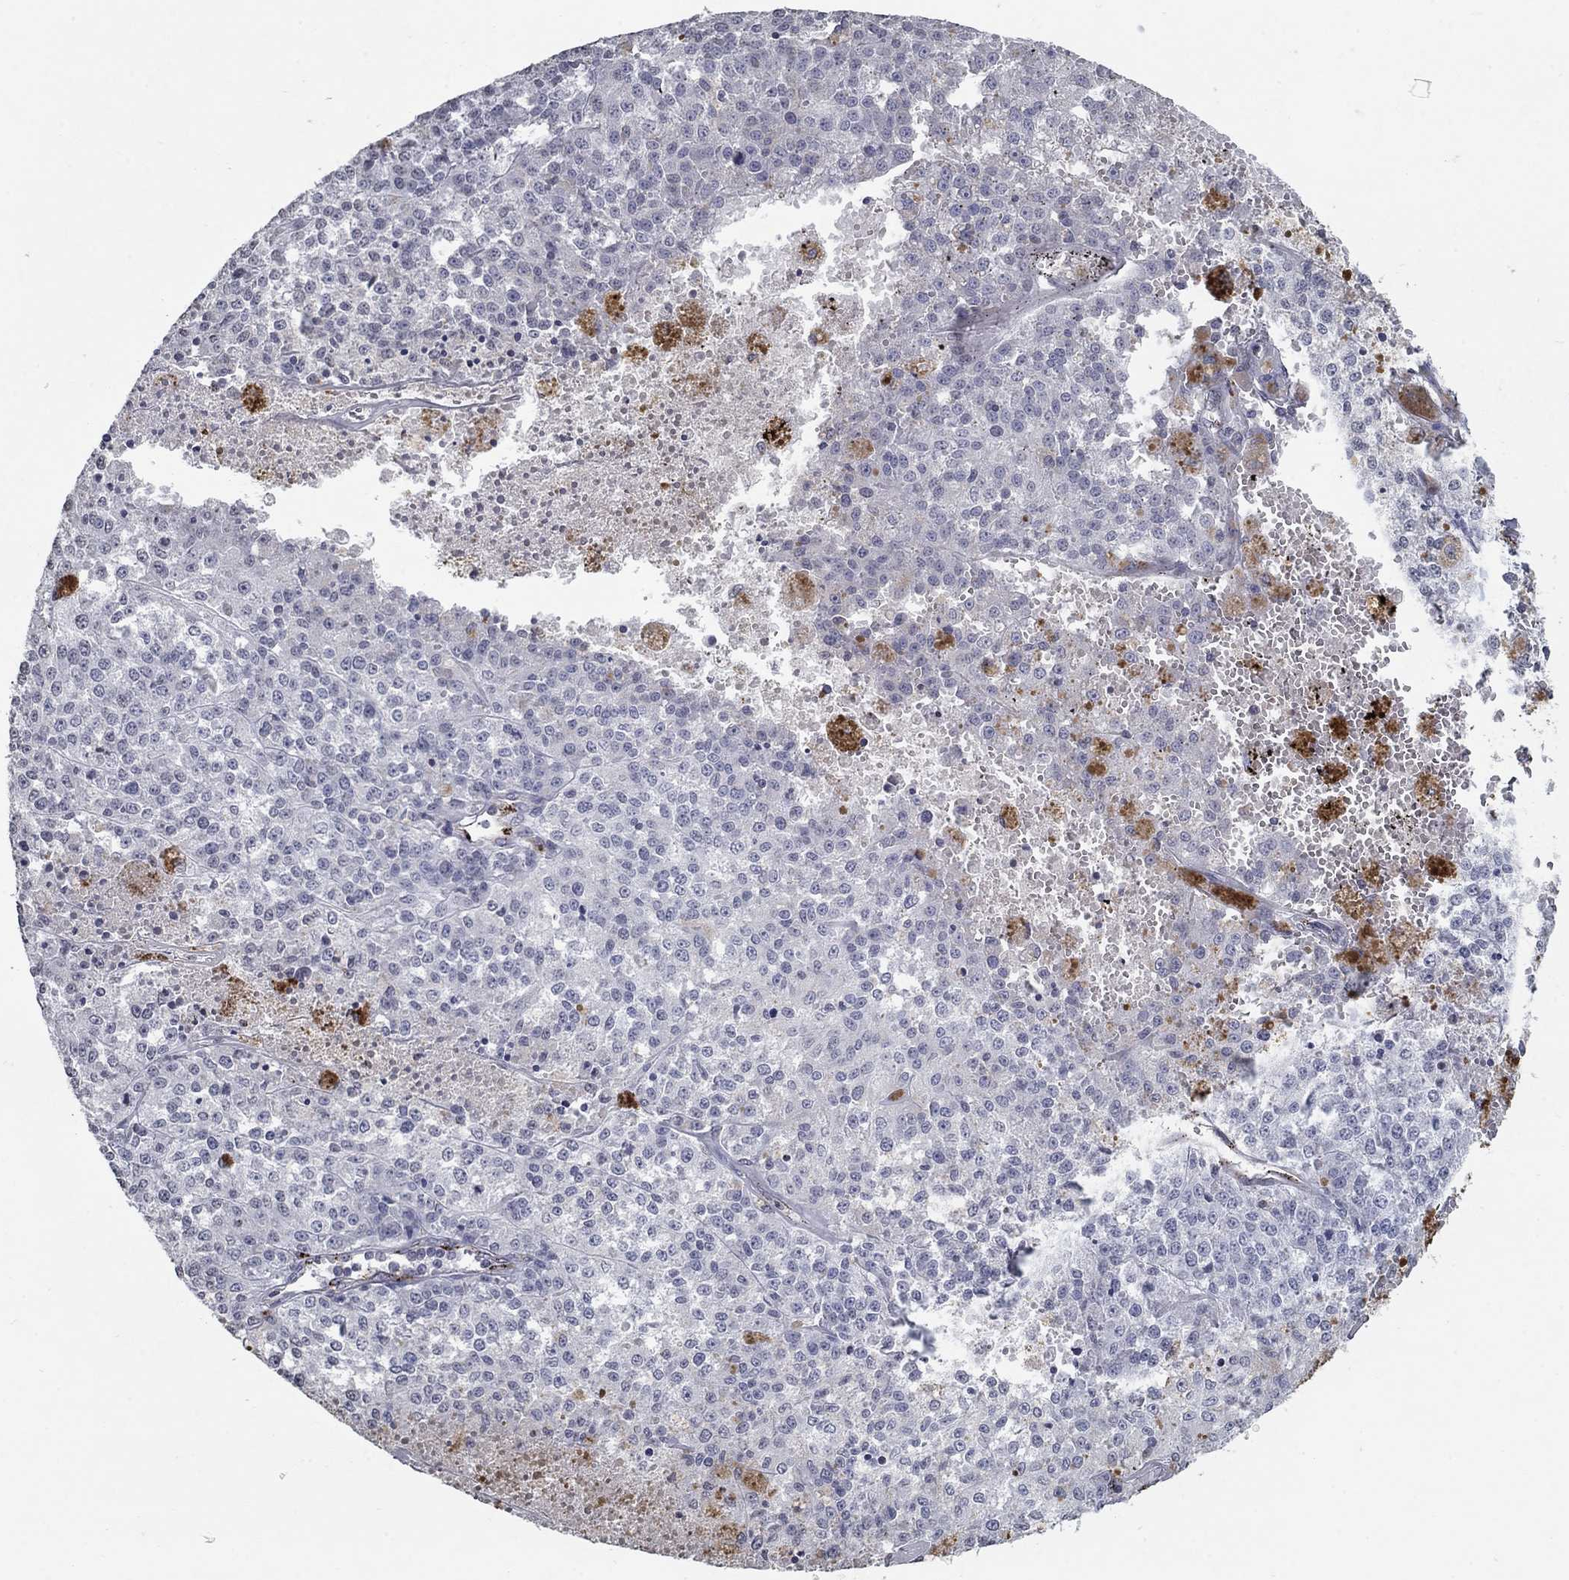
{"staining": {"intensity": "negative", "quantity": "none", "location": "none"}, "tissue": "melanoma", "cell_type": "Tumor cells", "image_type": "cancer", "snomed": [{"axis": "morphology", "description": "Malignant melanoma, Metastatic site"}, {"axis": "topography", "description": "Lymph node"}], "caption": "An image of melanoma stained for a protein displays no brown staining in tumor cells.", "gene": "TINAG", "patient": {"sex": "female", "age": 64}}